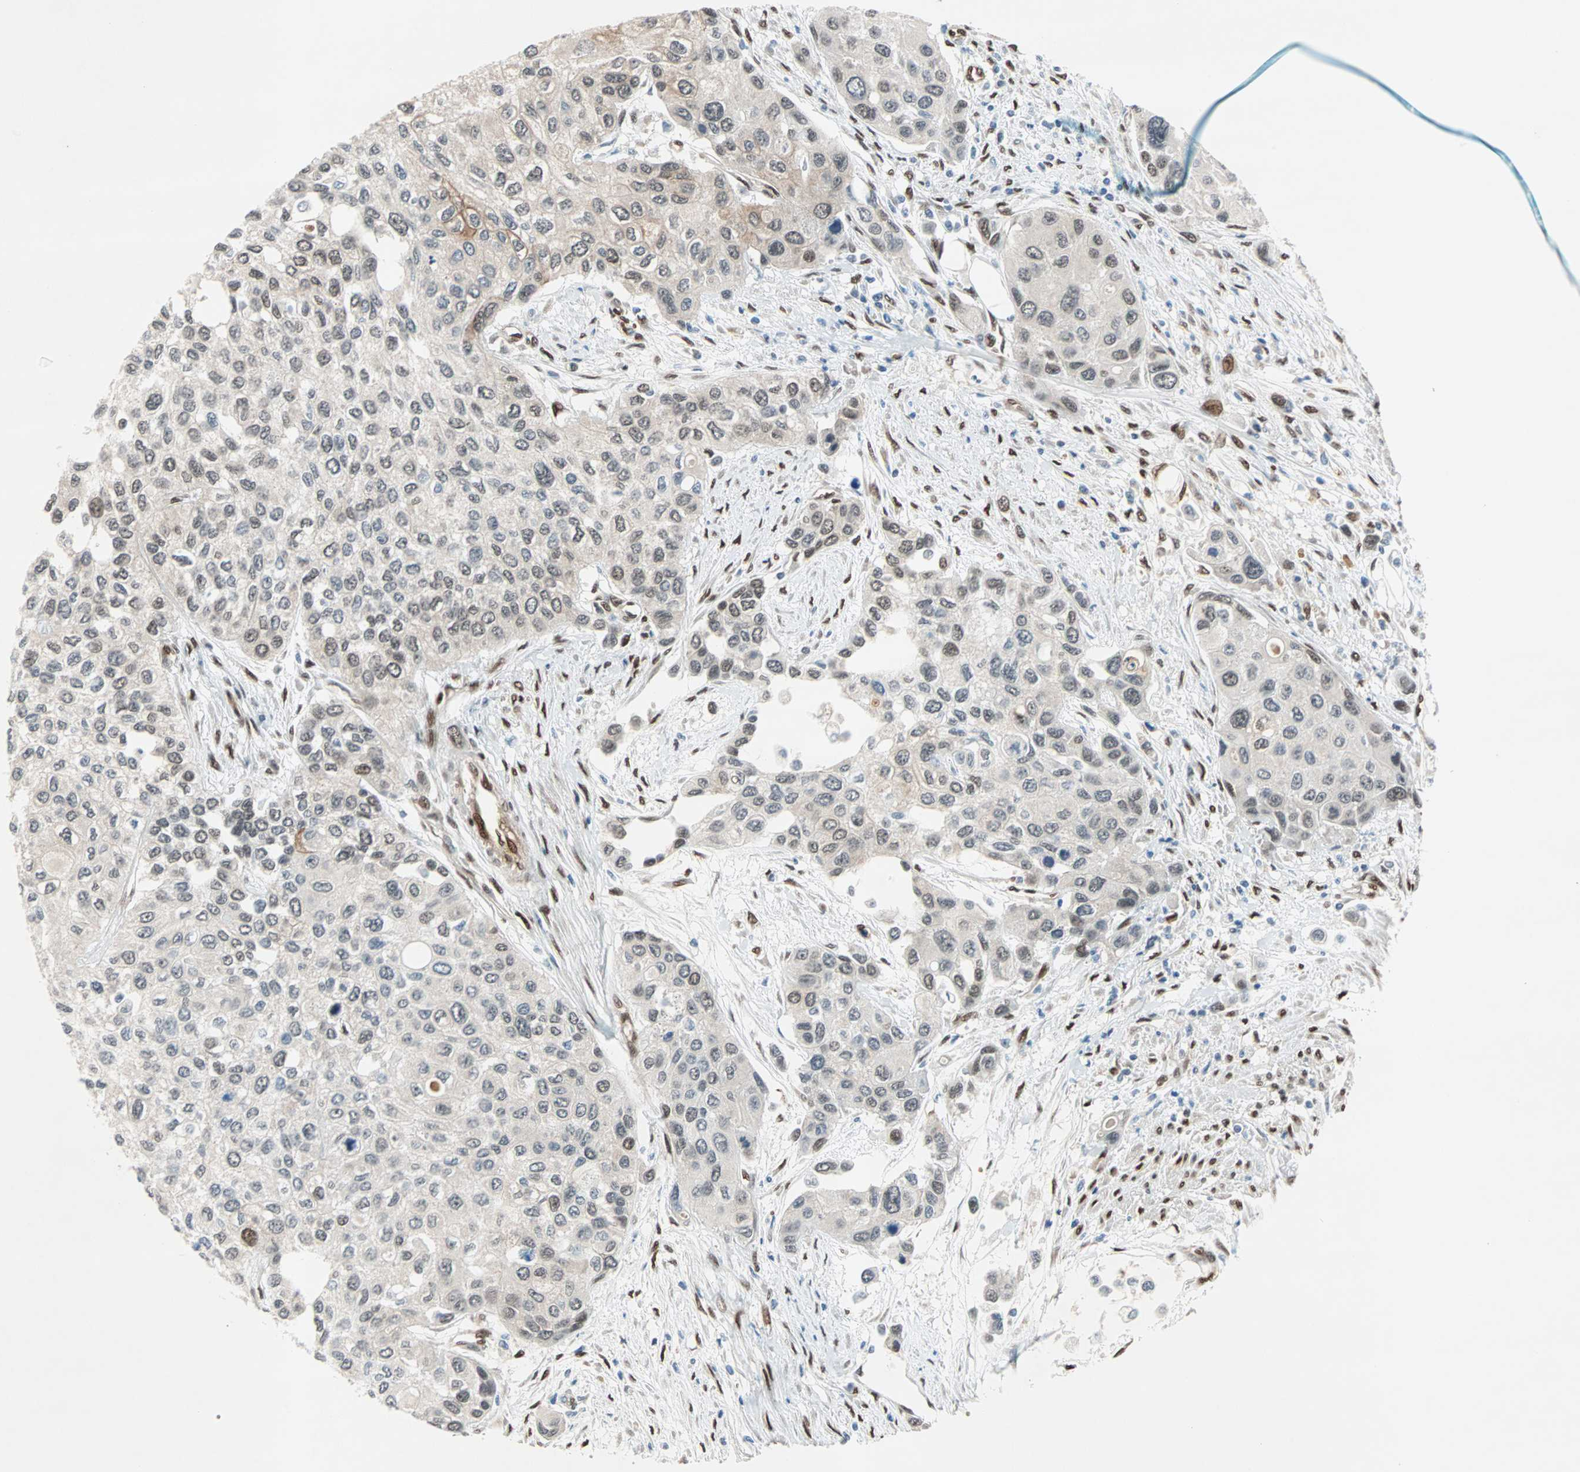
{"staining": {"intensity": "weak", "quantity": "25%-75%", "location": "cytoplasmic/membranous,nuclear"}, "tissue": "urothelial cancer", "cell_type": "Tumor cells", "image_type": "cancer", "snomed": [{"axis": "morphology", "description": "Urothelial carcinoma, High grade"}, {"axis": "topography", "description": "Urinary bladder"}], "caption": "High-power microscopy captured an IHC image of urothelial cancer, revealing weak cytoplasmic/membranous and nuclear positivity in approximately 25%-75% of tumor cells. (DAB IHC, brown staining for protein, blue staining for nuclei).", "gene": "WWTR1", "patient": {"sex": "female", "age": 56}}